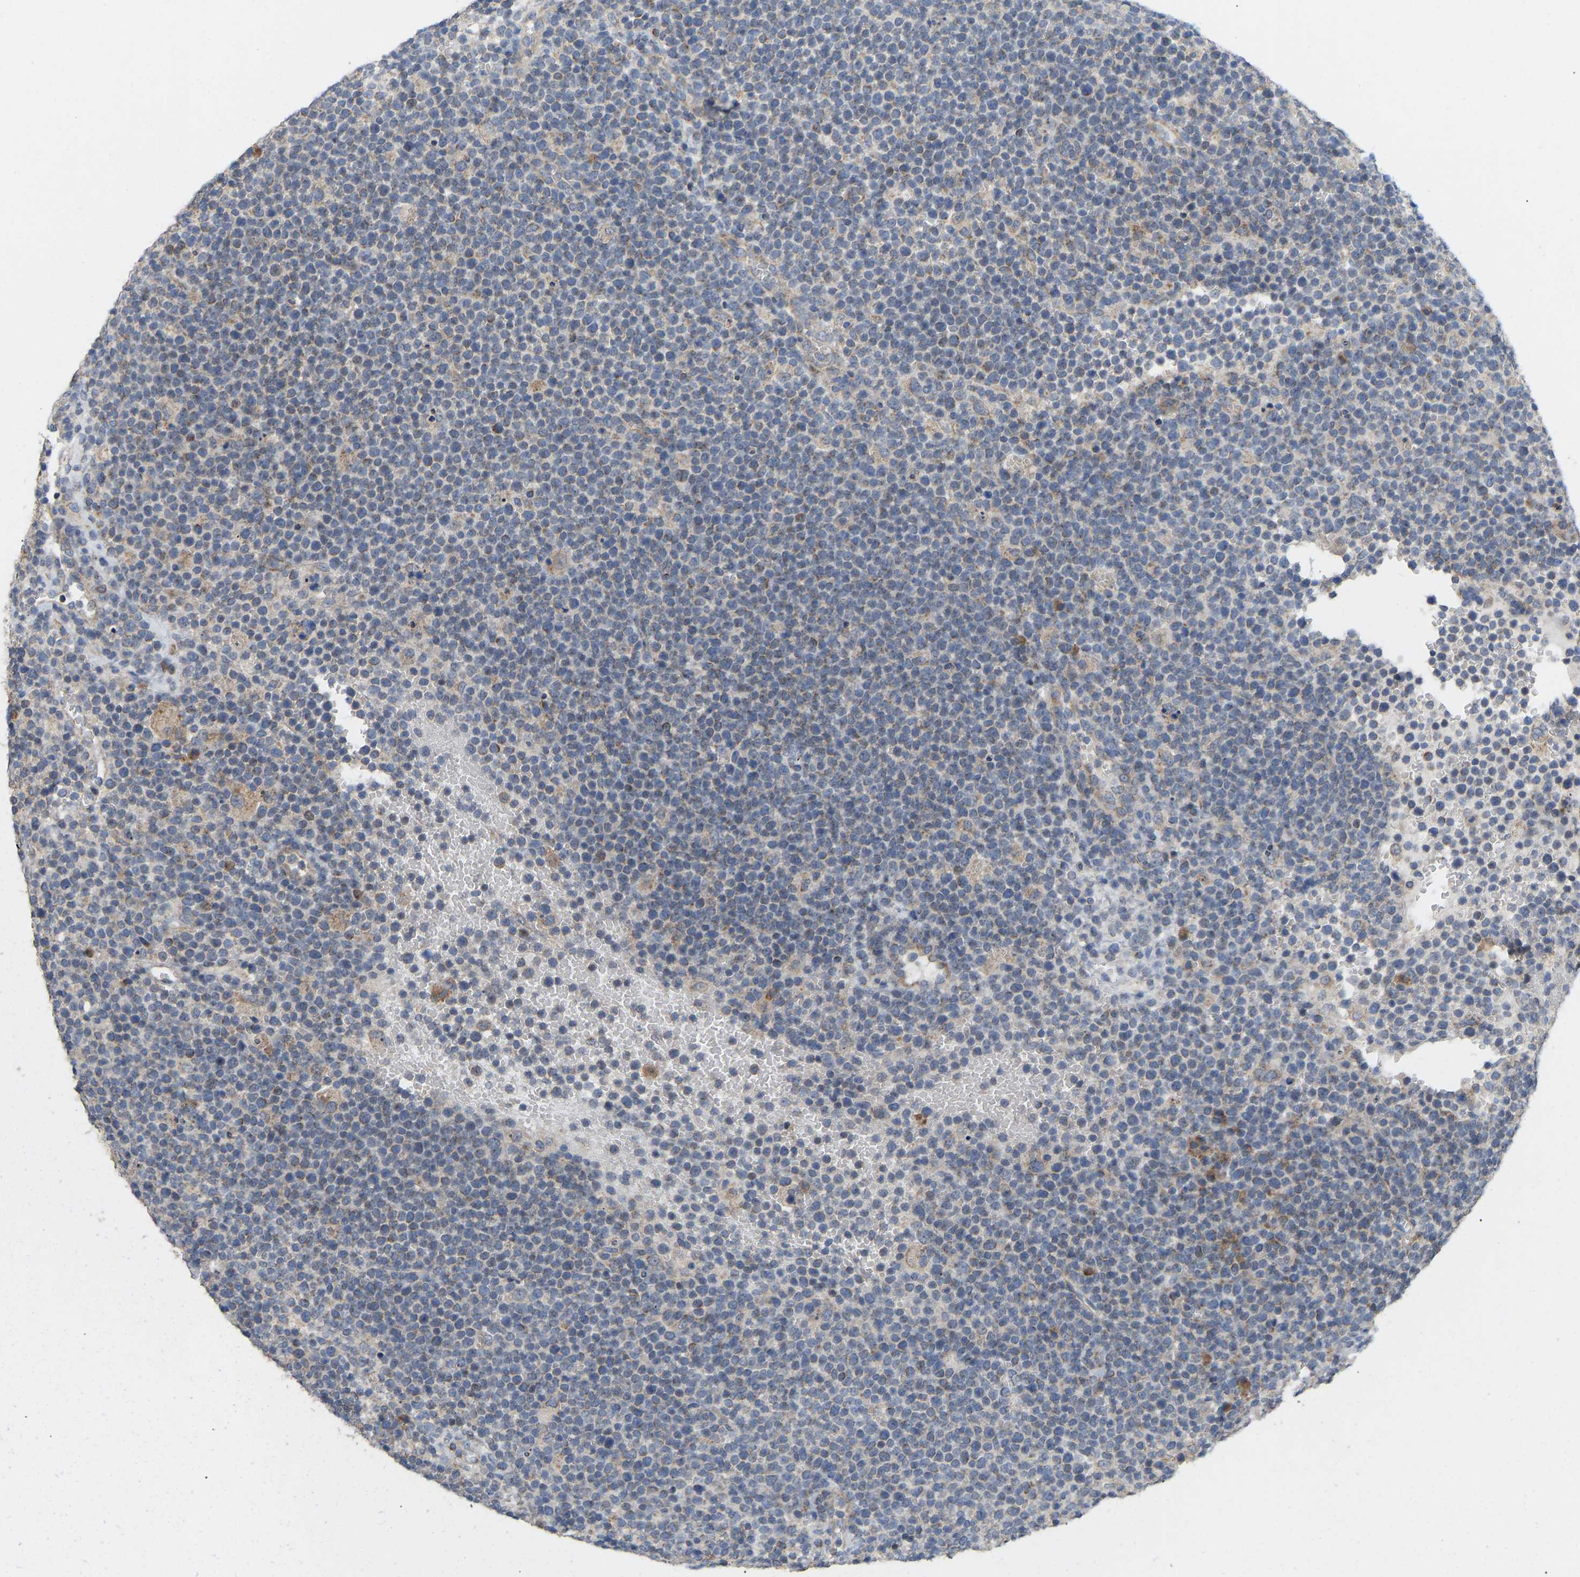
{"staining": {"intensity": "weak", "quantity": "<25%", "location": "cytoplasmic/membranous"}, "tissue": "lymphoma", "cell_type": "Tumor cells", "image_type": "cancer", "snomed": [{"axis": "morphology", "description": "Malignant lymphoma, non-Hodgkin's type, High grade"}, {"axis": "topography", "description": "Lymph node"}], "caption": "This is a micrograph of immunohistochemistry (IHC) staining of lymphoma, which shows no positivity in tumor cells.", "gene": "HACD2", "patient": {"sex": "male", "age": 61}}